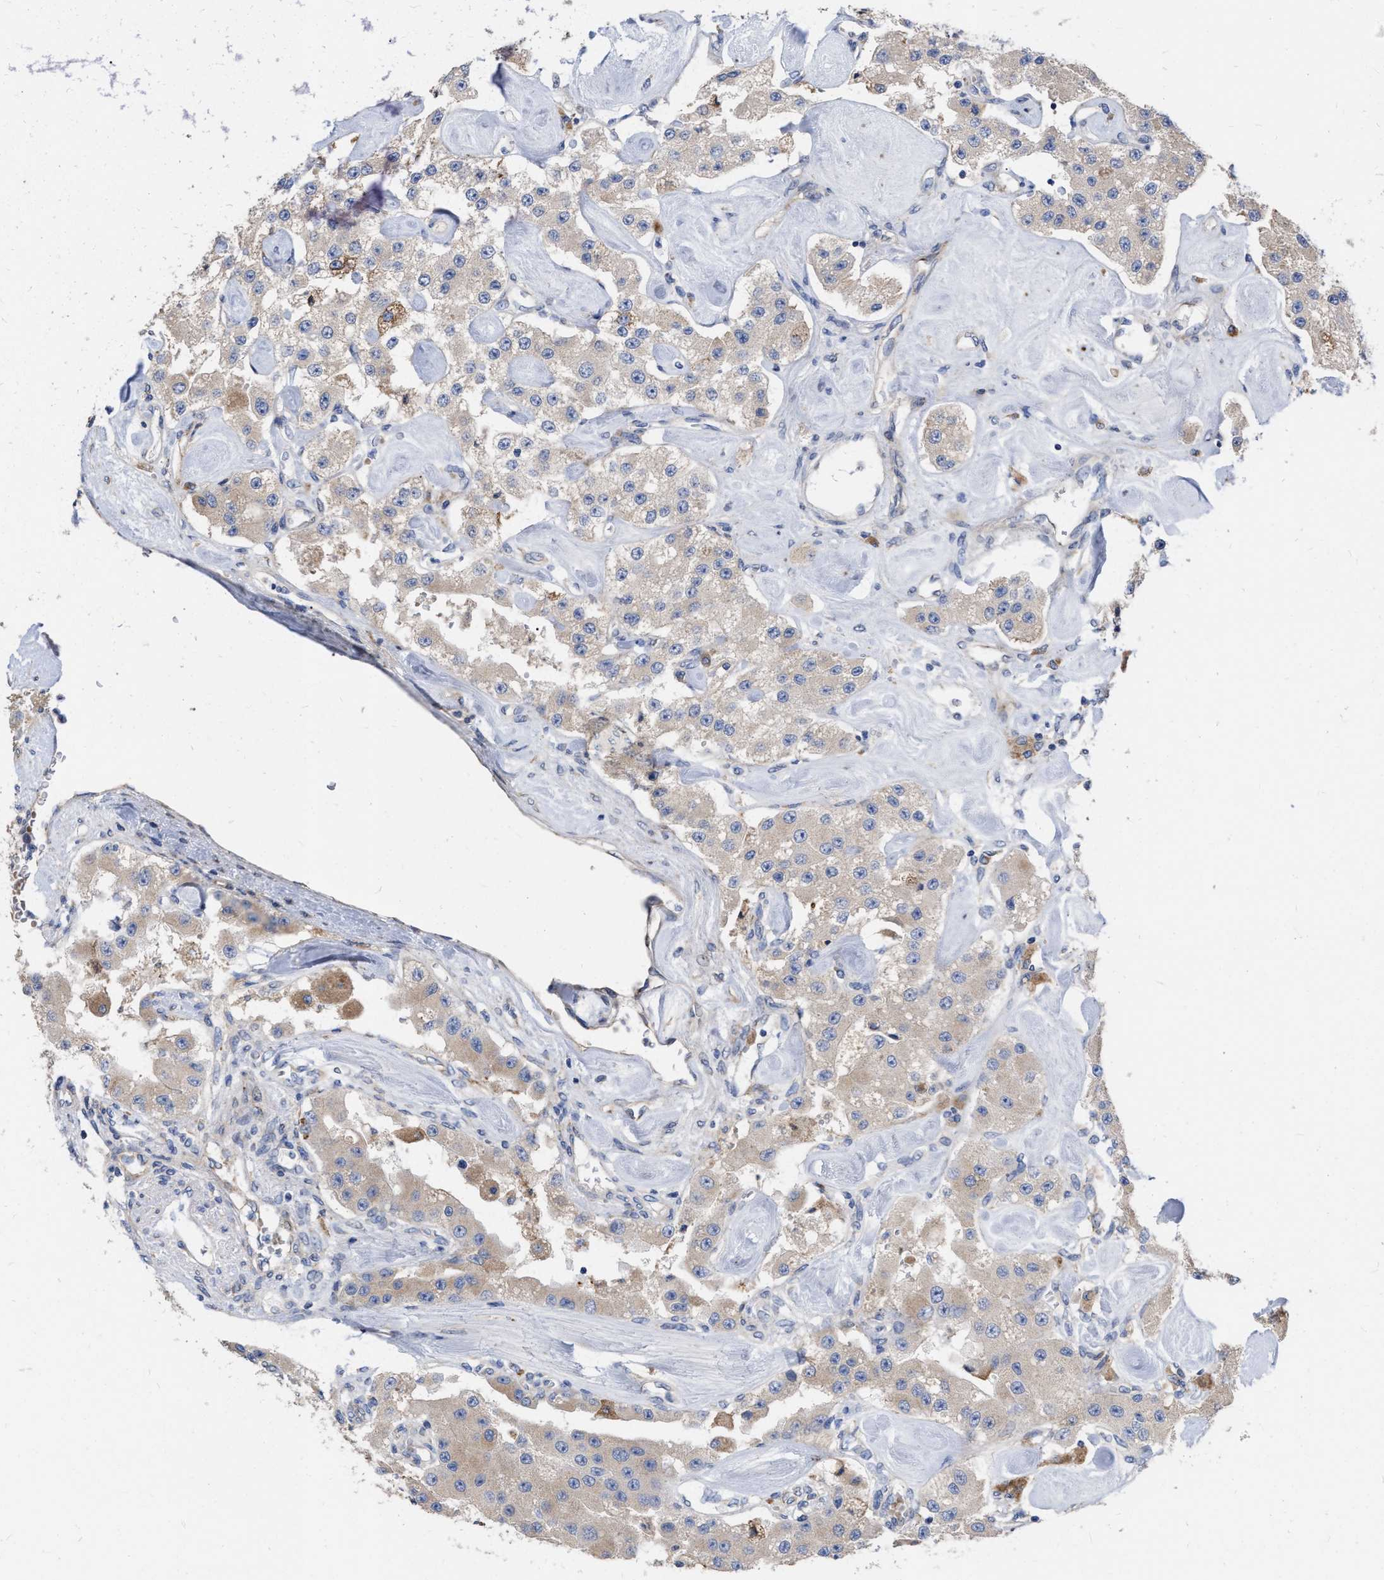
{"staining": {"intensity": "weak", "quantity": "<25%", "location": "cytoplasmic/membranous"}, "tissue": "carcinoid", "cell_type": "Tumor cells", "image_type": "cancer", "snomed": [{"axis": "morphology", "description": "Carcinoid, malignant, NOS"}, {"axis": "topography", "description": "Pancreas"}], "caption": "There is no significant positivity in tumor cells of carcinoid (malignant).", "gene": "MLST8", "patient": {"sex": "male", "age": 41}}